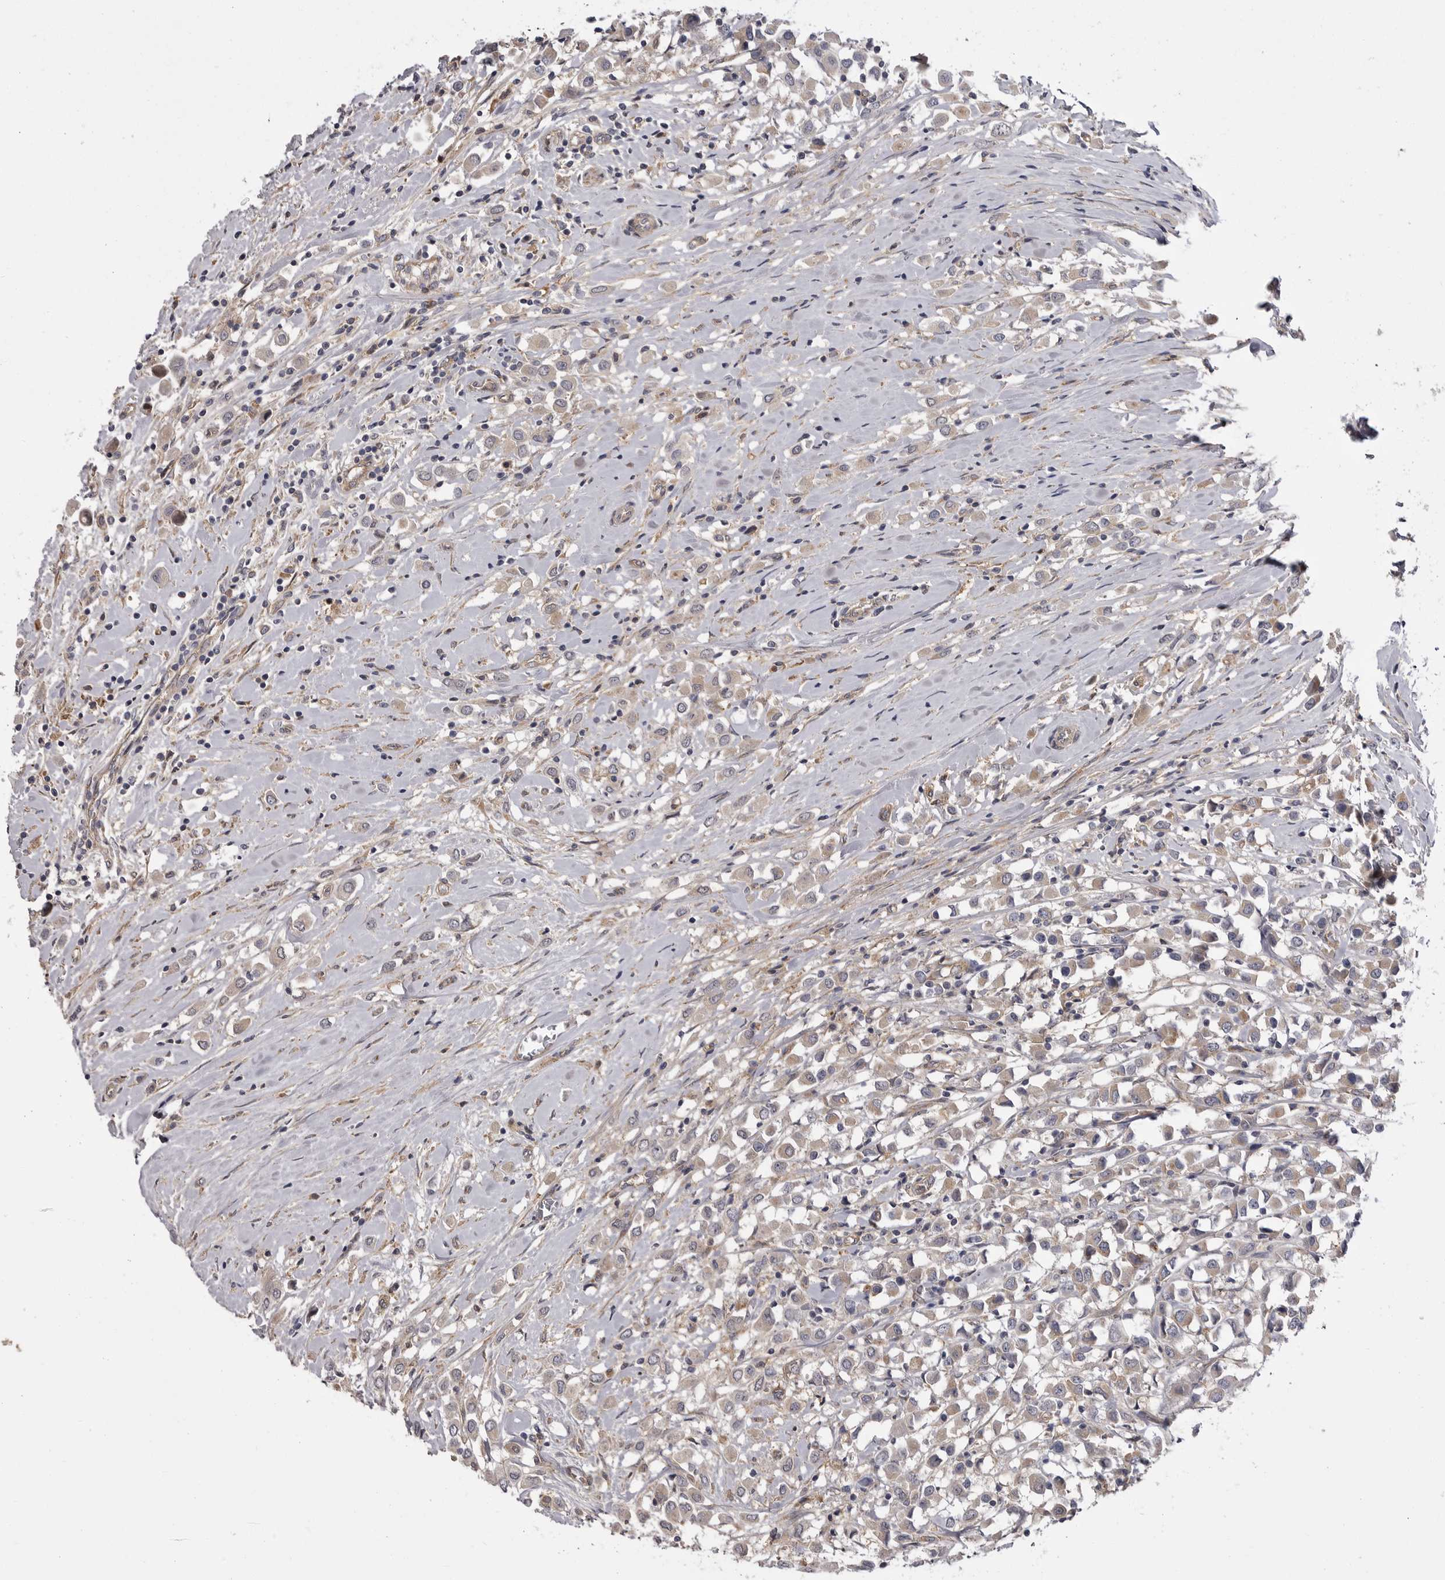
{"staining": {"intensity": "weak", "quantity": ">75%", "location": "cytoplasmic/membranous"}, "tissue": "breast cancer", "cell_type": "Tumor cells", "image_type": "cancer", "snomed": [{"axis": "morphology", "description": "Duct carcinoma"}, {"axis": "topography", "description": "Breast"}], "caption": "Tumor cells show low levels of weak cytoplasmic/membranous positivity in about >75% of cells in human breast invasive ductal carcinoma.", "gene": "OSBPL9", "patient": {"sex": "female", "age": 61}}